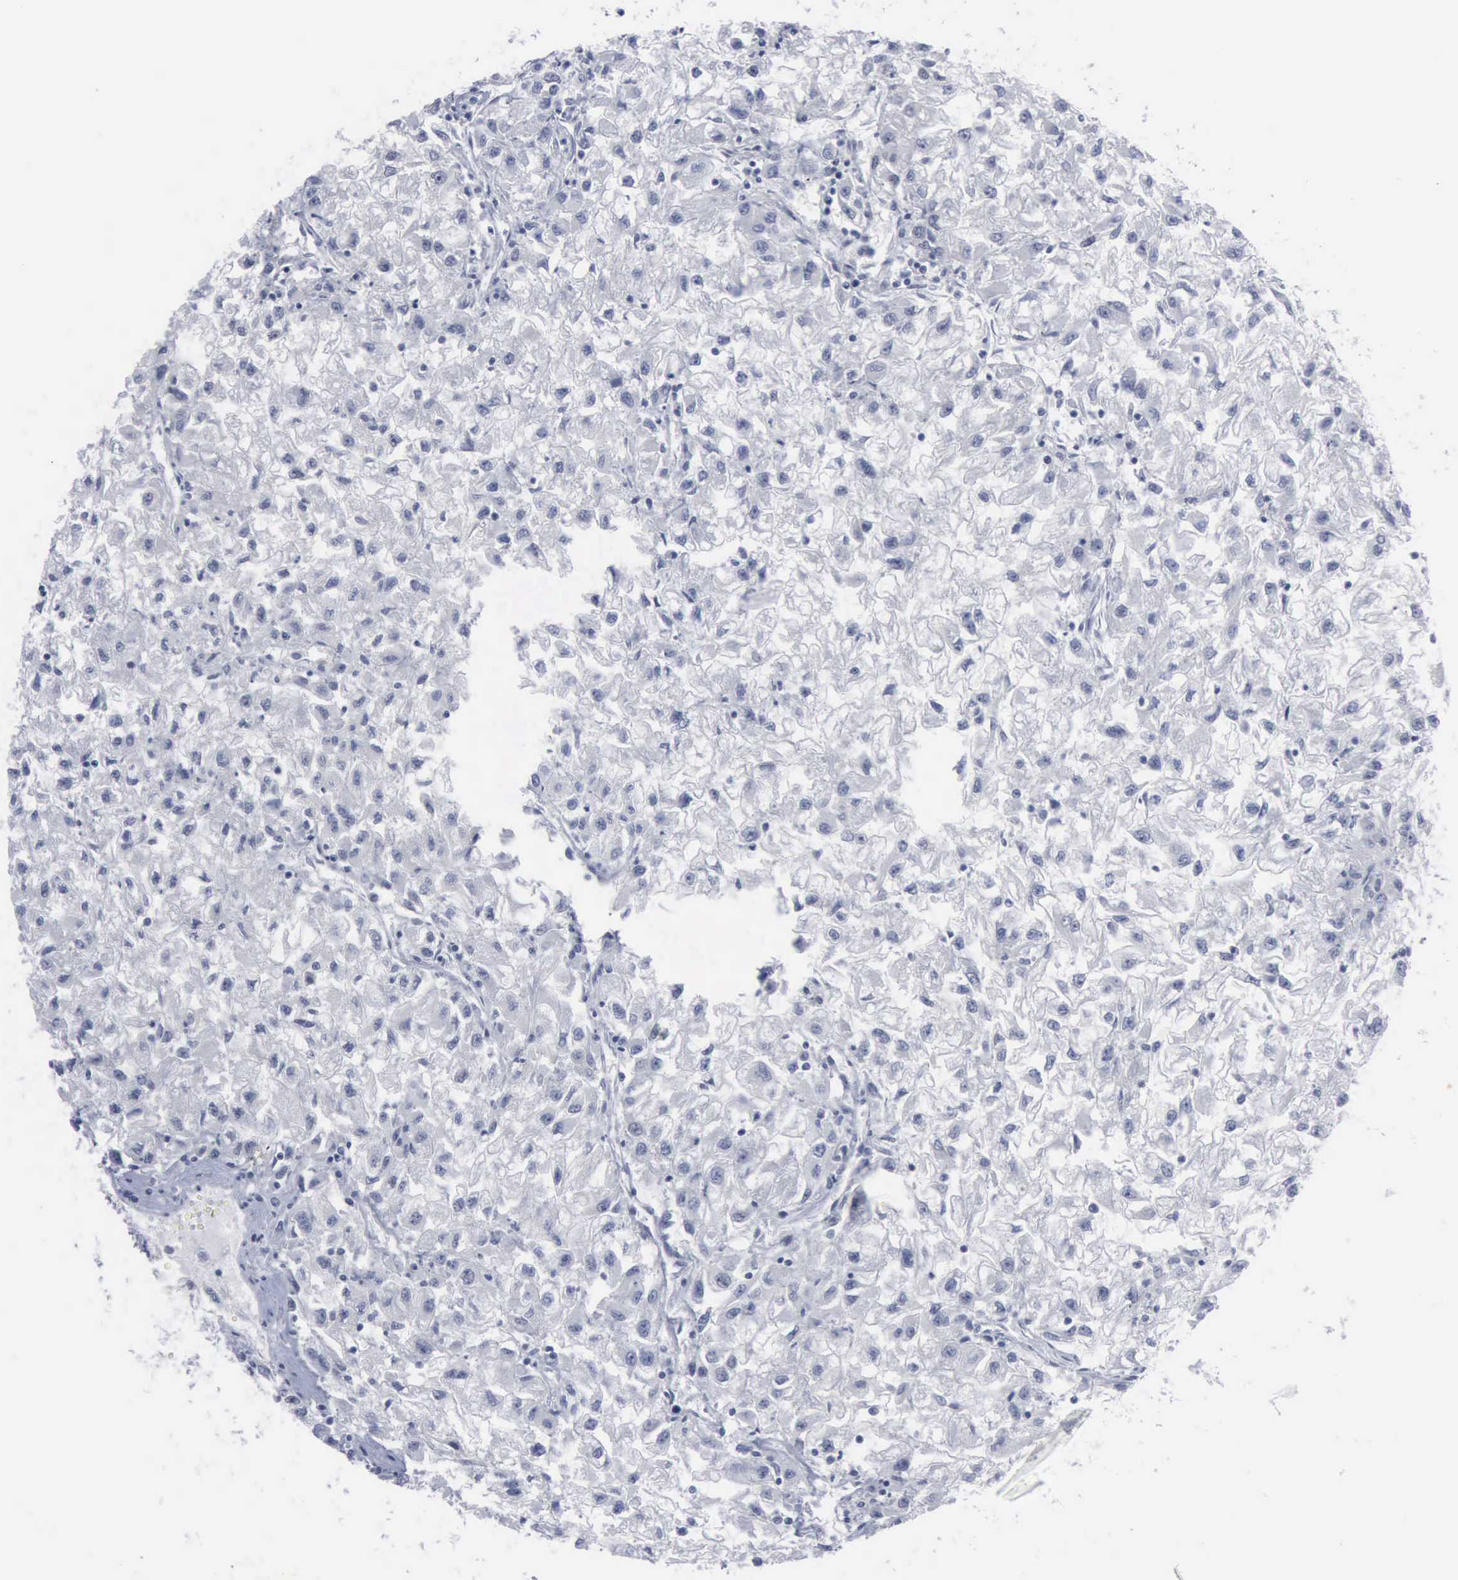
{"staining": {"intensity": "negative", "quantity": "none", "location": "none"}, "tissue": "renal cancer", "cell_type": "Tumor cells", "image_type": "cancer", "snomed": [{"axis": "morphology", "description": "Adenocarcinoma, NOS"}, {"axis": "topography", "description": "Kidney"}], "caption": "High power microscopy photomicrograph of an IHC image of adenocarcinoma (renal), revealing no significant positivity in tumor cells.", "gene": "MCM5", "patient": {"sex": "male", "age": 59}}